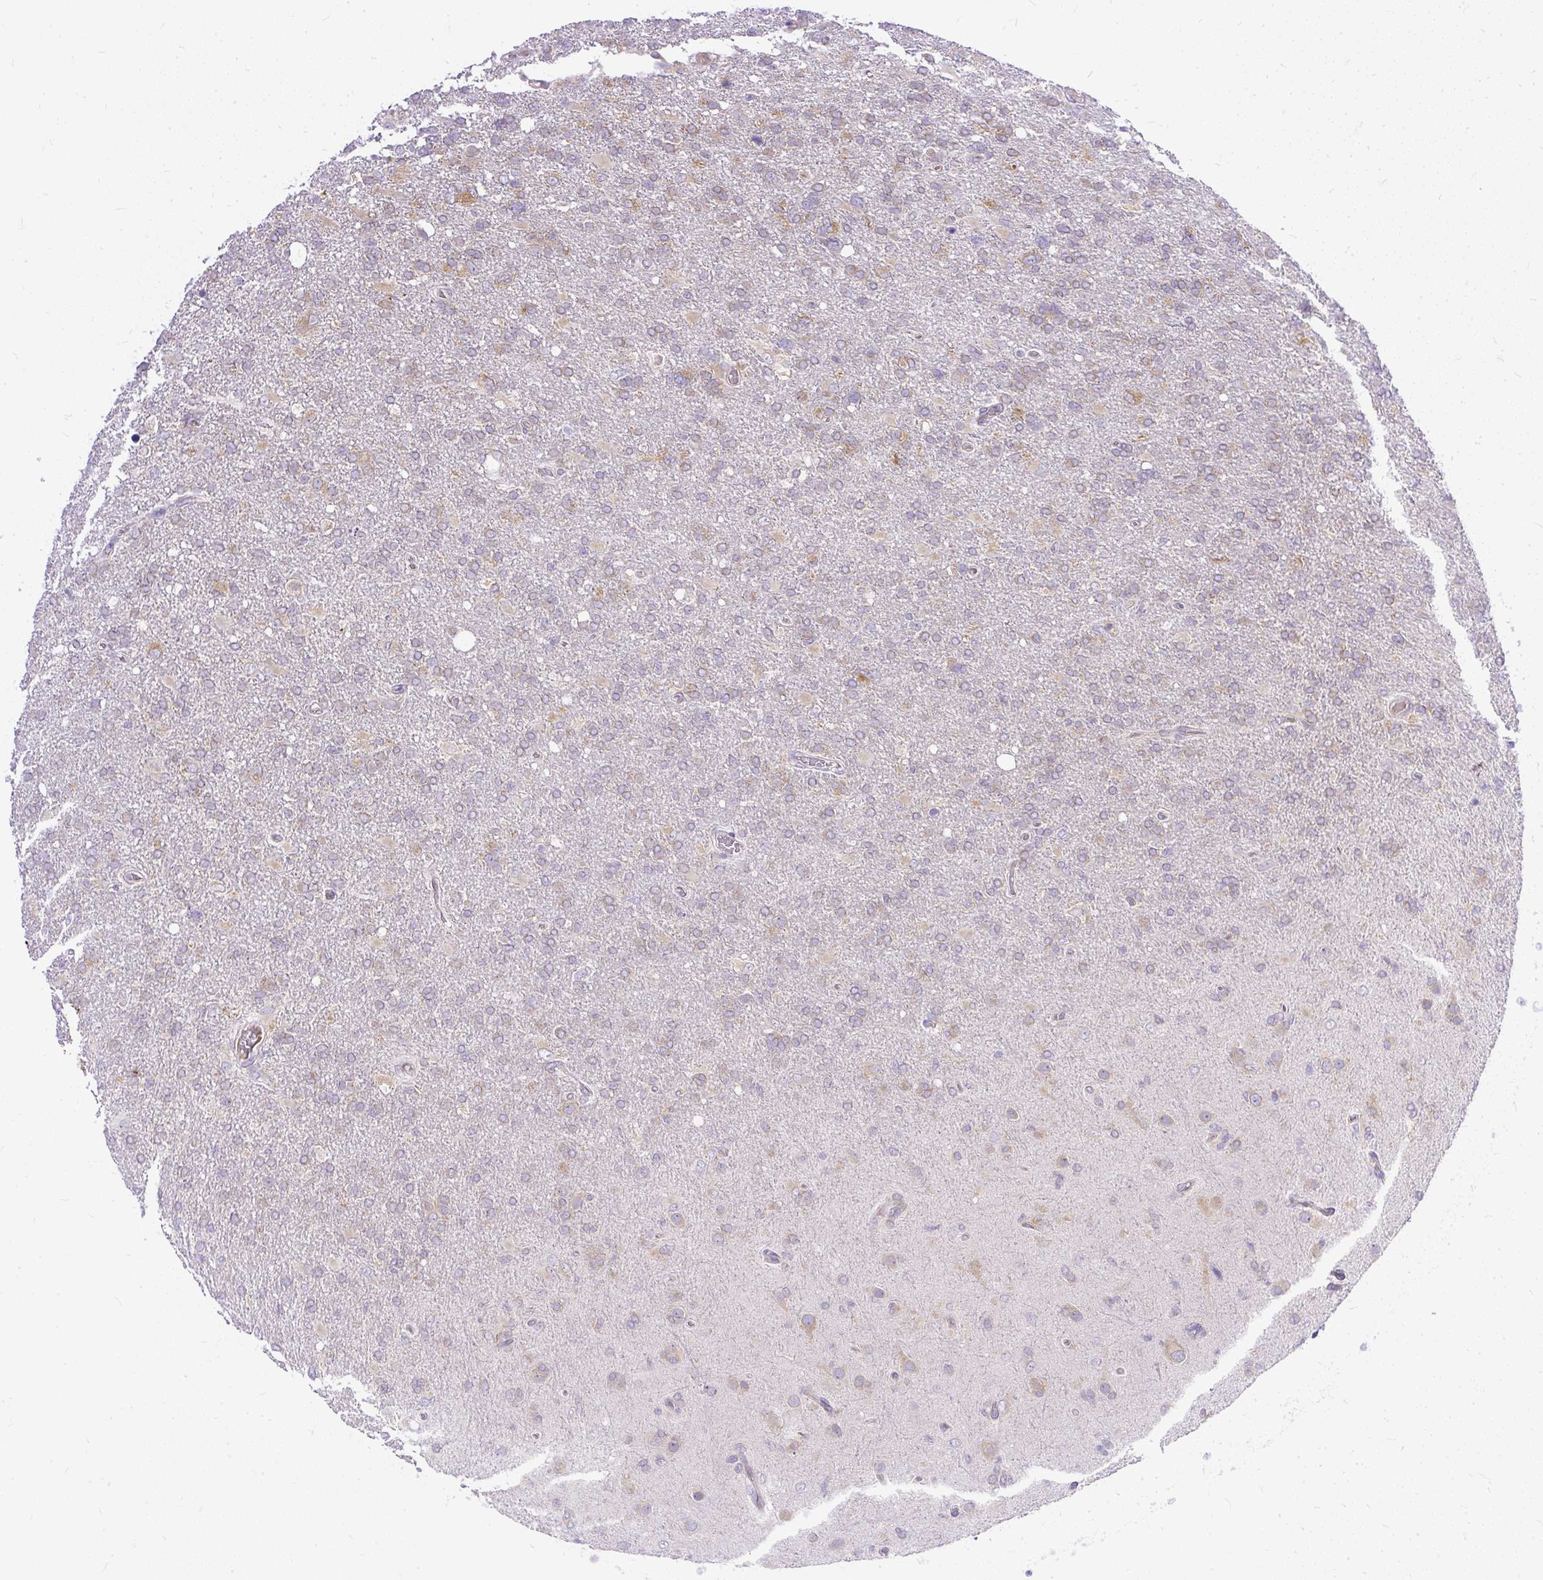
{"staining": {"intensity": "weak", "quantity": "25%-75%", "location": "cytoplasmic/membranous"}, "tissue": "glioma", "cell_type": "Tumor cells", "image_type": "cancer", "snomed": [{"axis": "morphology", "description": "Glioma, malignant, High grade"}, {"axis": "topography", "description": "Brain"}], "caption": "High-power microscopy captured an immunohistochemistry (IHC) image of glioma, revealing weak cytoplasmic/membranous staining in about 25%-75% of tumor cells.", "gene": "AMFR", "patient": {"sex": "male", "age": 61}}